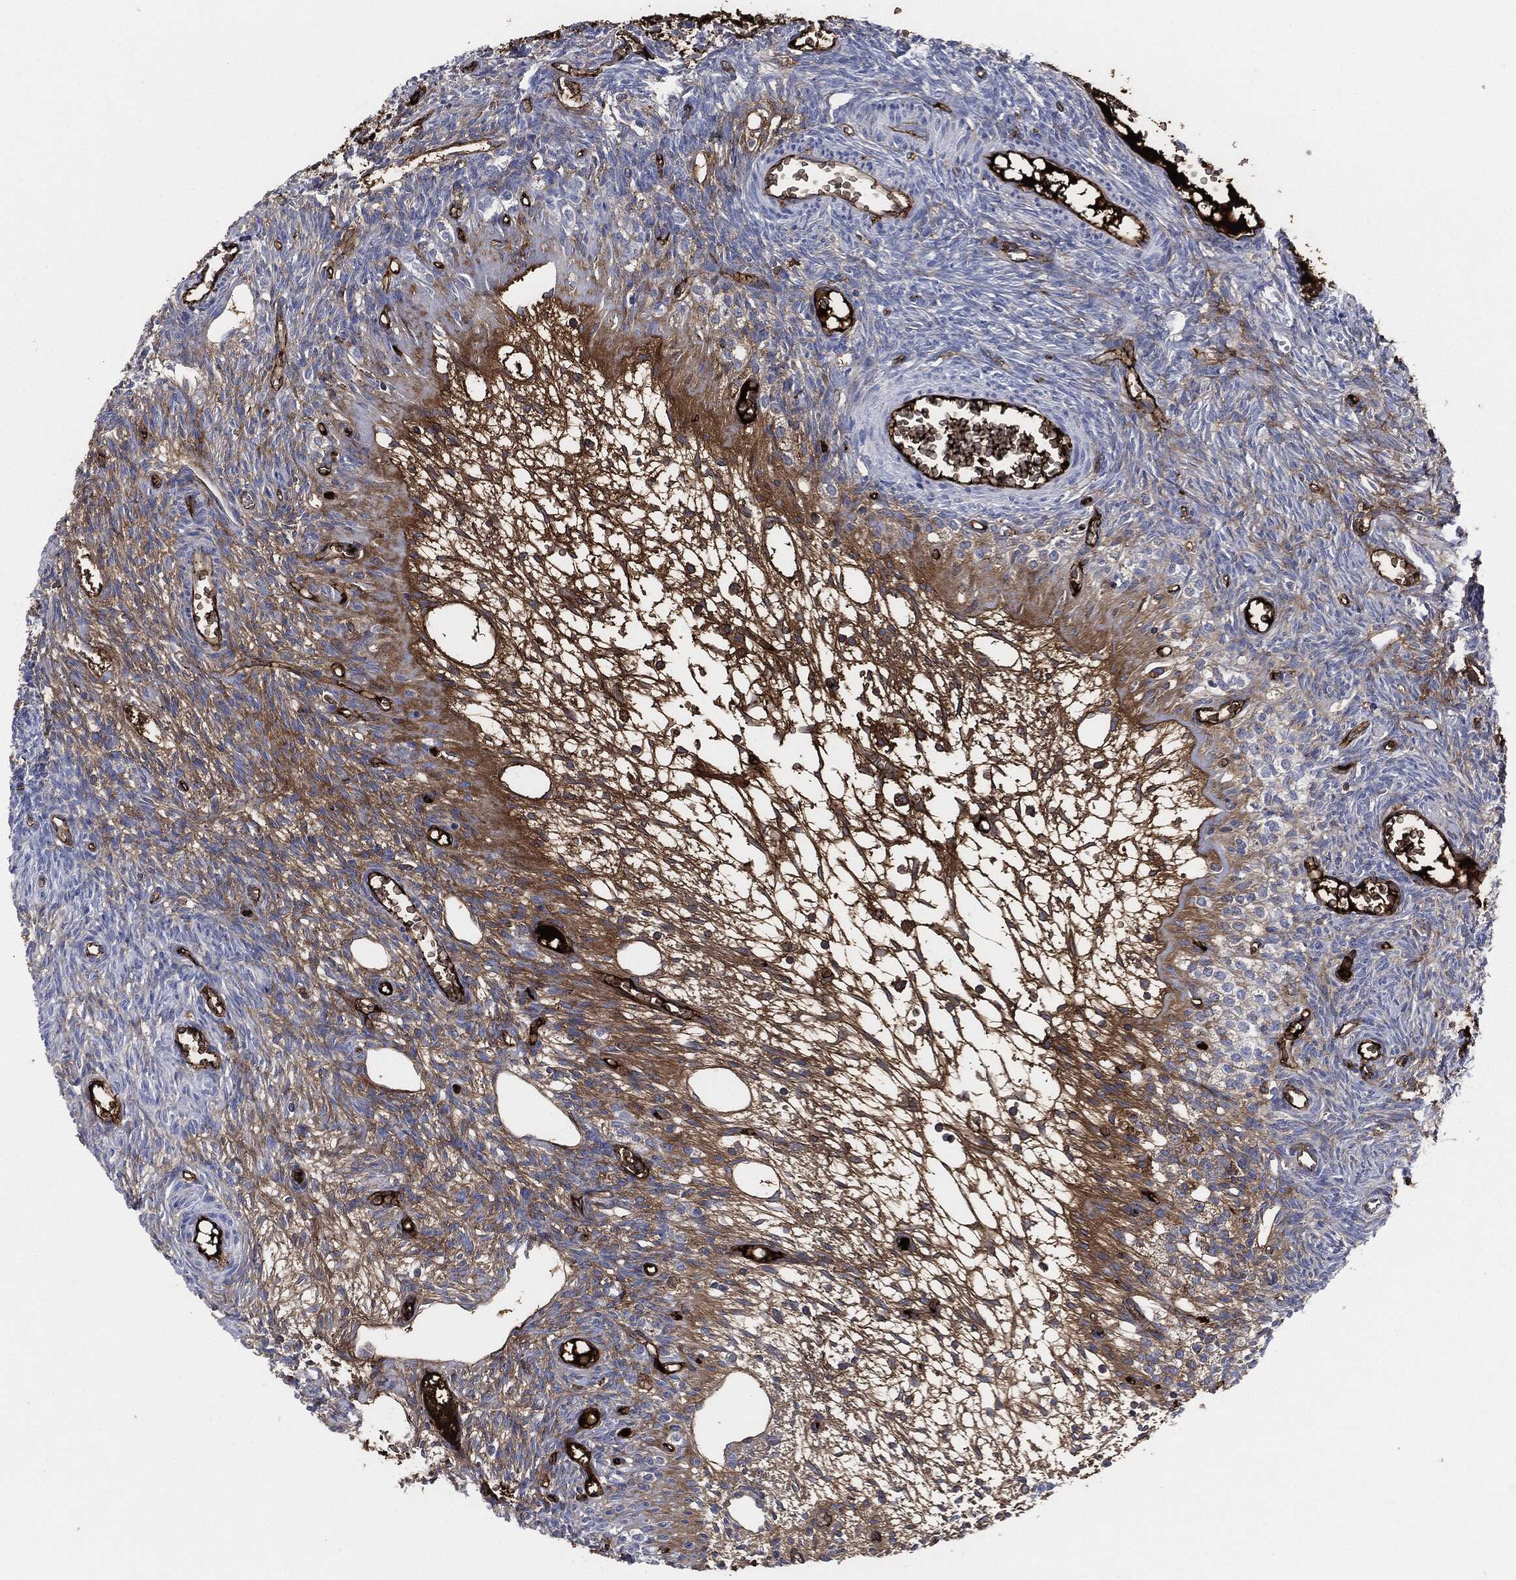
{"staining": {"intensity": "moderate", "quantity": "<25%", "location": "cytoplasmic/membranous"}, "tissue": "ovary", "cell_type": "Follicle cells", "image_type": "normal", "snomed": [{"axis": "morphology", "description": "Normal tissue, NOS"}, {"axis": "topography", "description": "Ovary"}], "caption": "Ovary stained with immunohistochemistry (IHC) exhibits moderate cytoplasmic/membranous expression in about <25% of follicle cells. (Brightfield microscopy of DAB IHC at high magnification).", "gene": "APOB", "patient": {"sex": "female", "age": 27}}